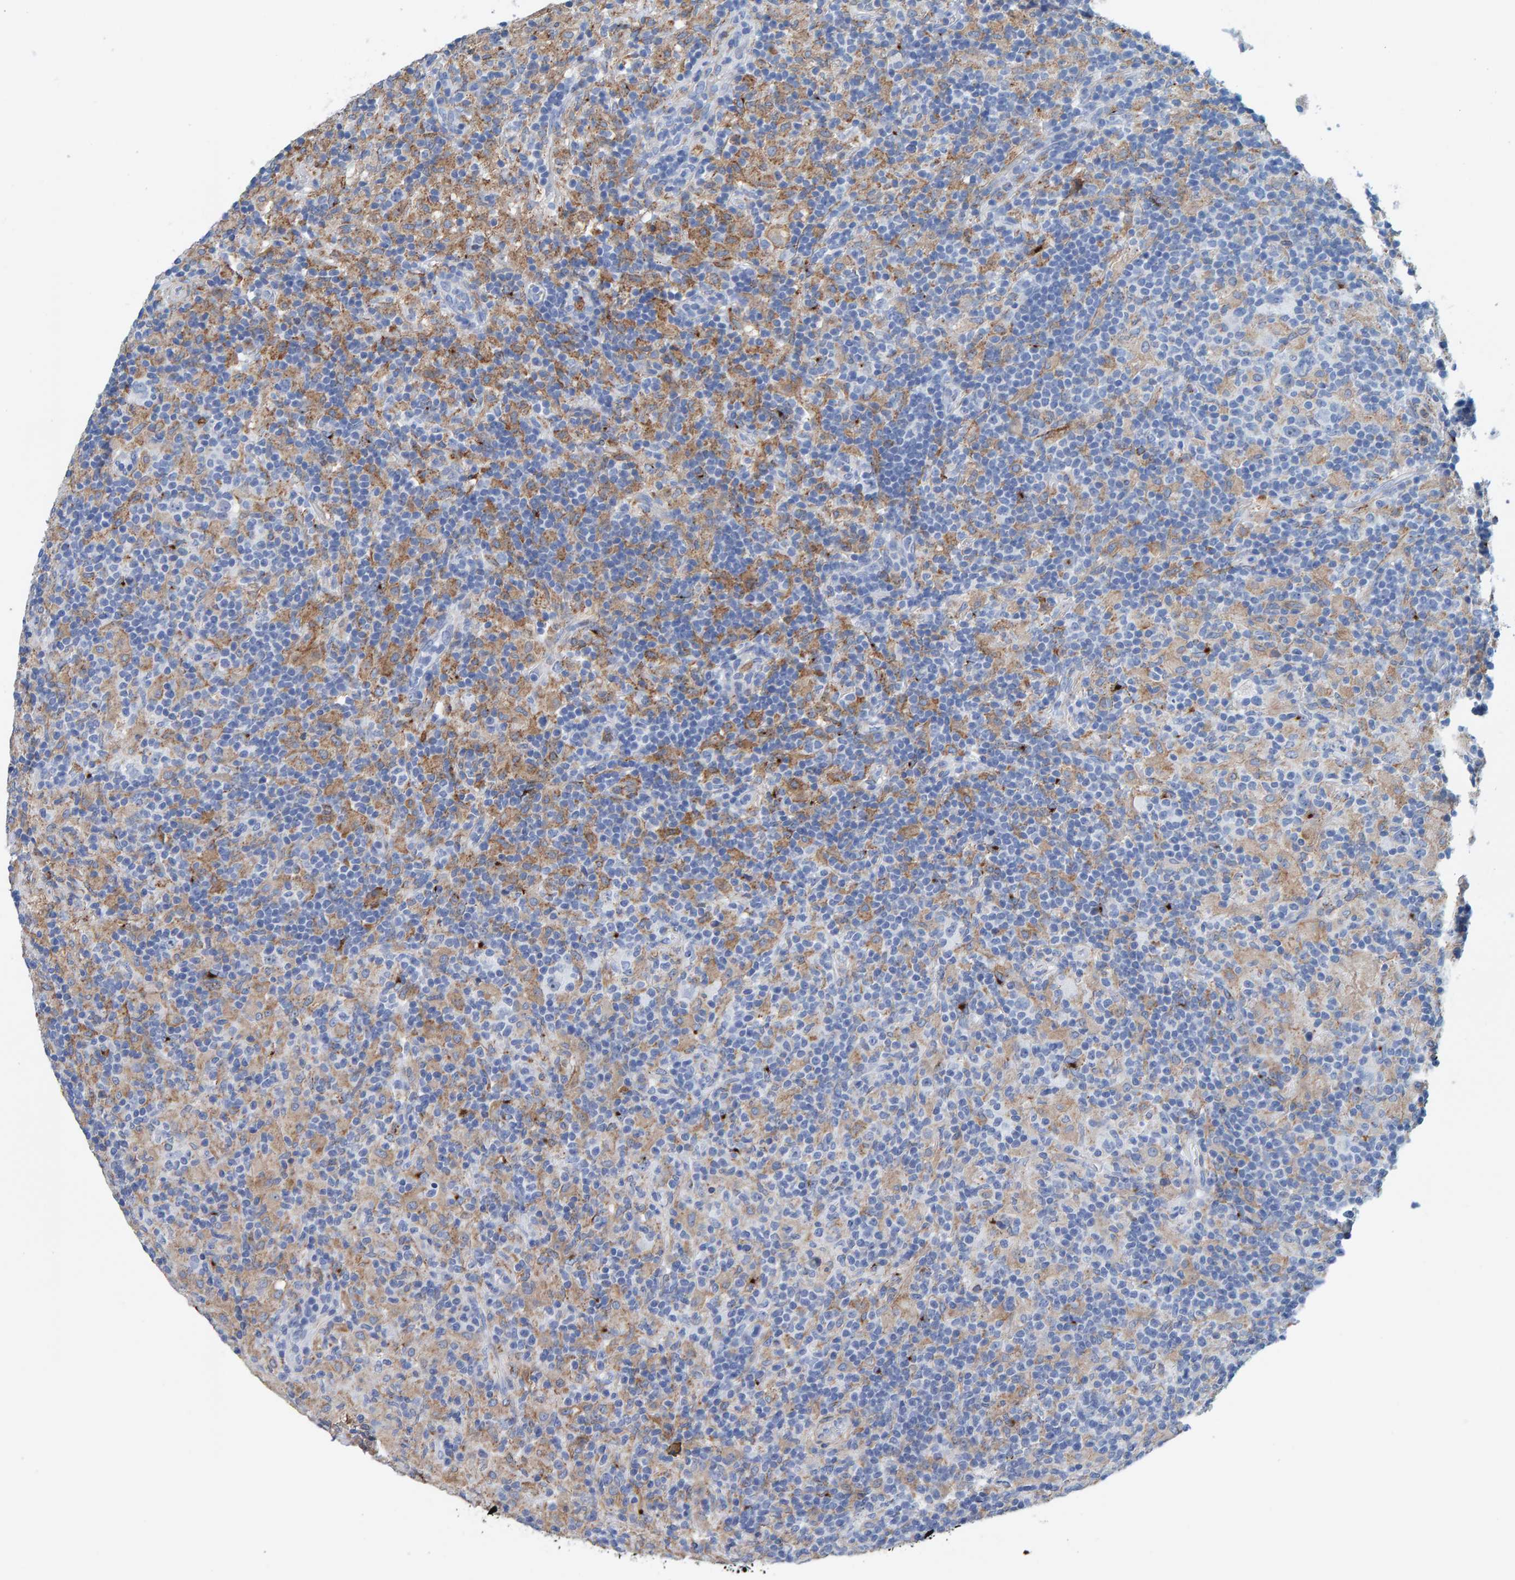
{"staining": {"intensity": "negative", "quantity": "none", "location": "none"}, "tissue": "lymphoma", "cell_type": "Tumor cells", "image_type": "cancer", "snomed": [{"axis": "morphology", "description": "Hodgkin's disease, NOS"}, {"axis": "topography", "description": "Lymph node"}], "caption": "The image exhibits no significant expression in tumor cells of lymphoma.", "gene": "LRP1", "patient": {"sex": "male", "age": 70}}